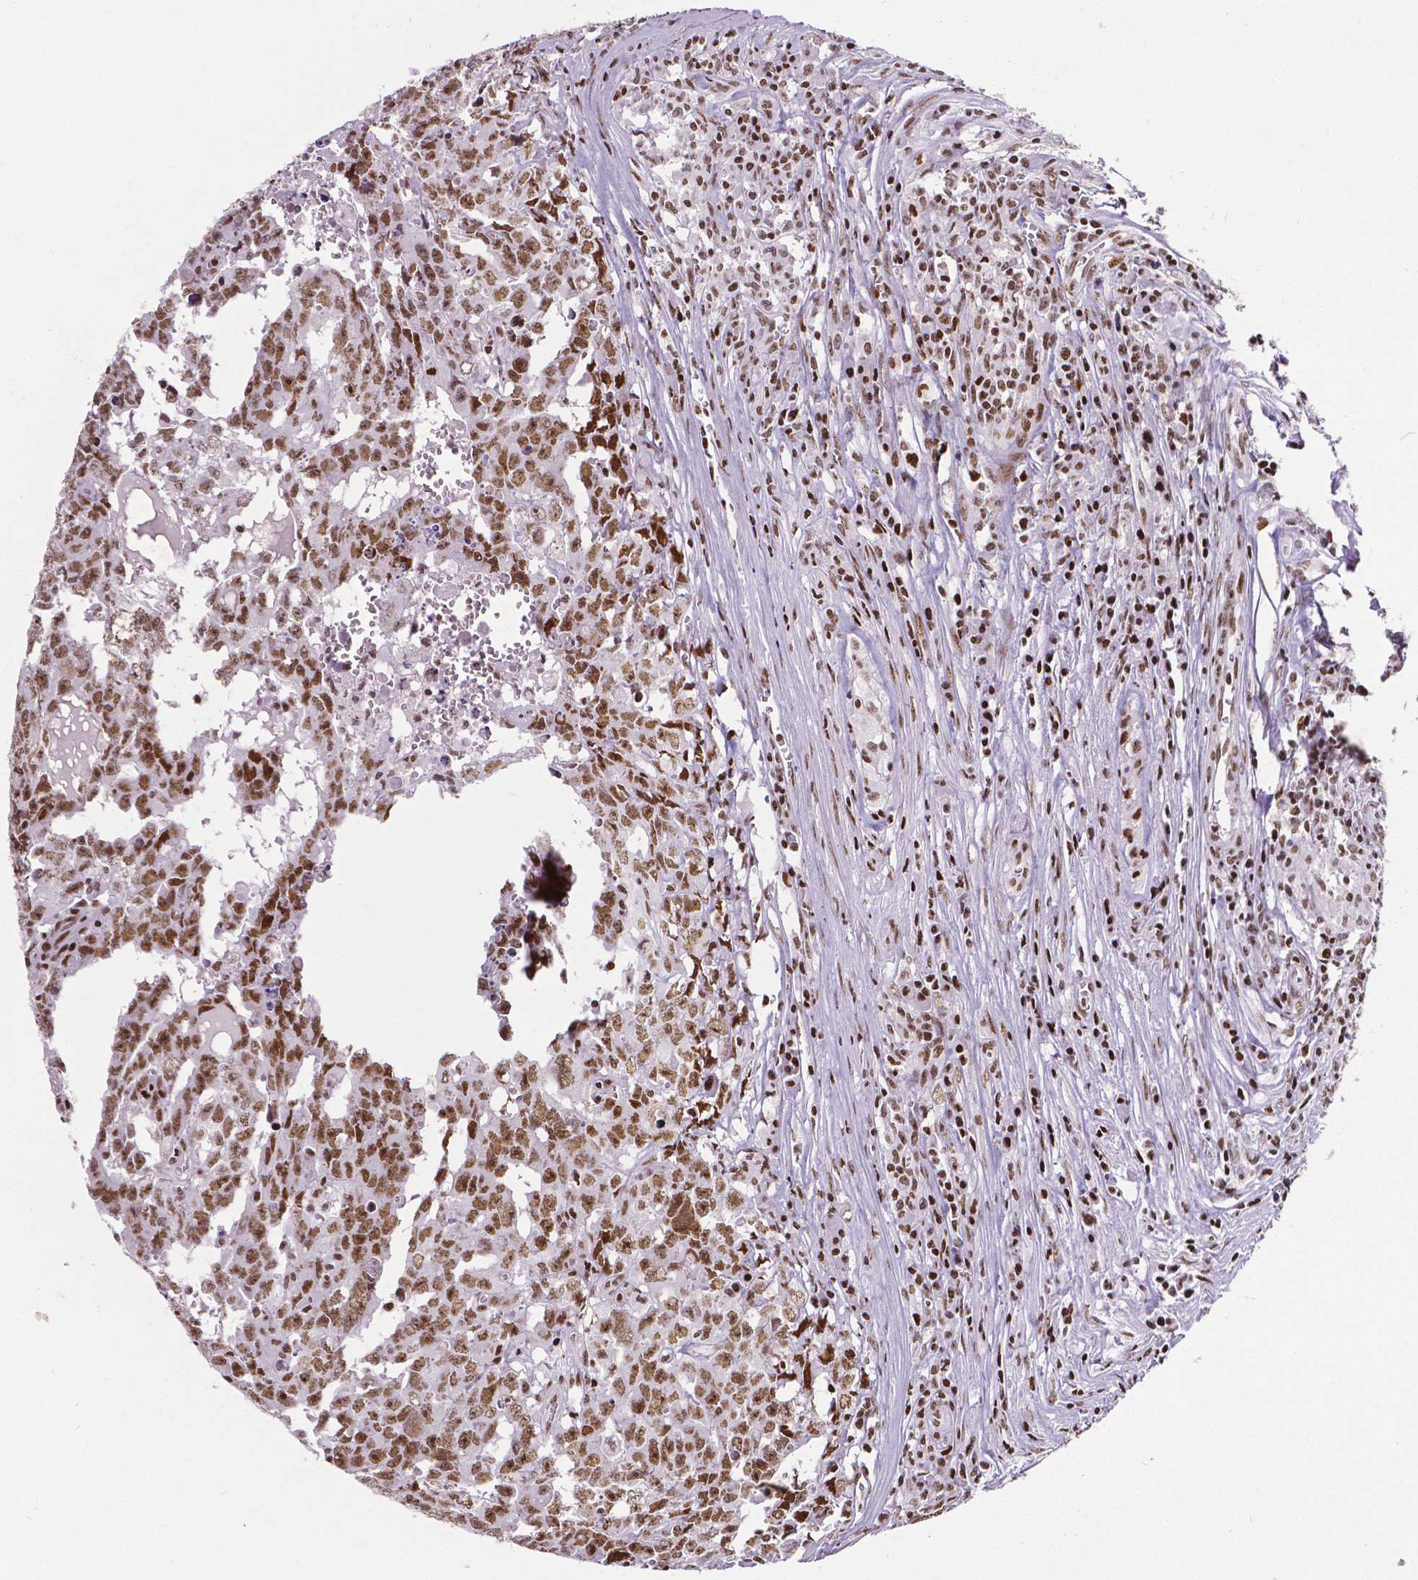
{"staining": {"intensity": "moderate", "quantity": ">75%", "location": "nuclear"}, "tissue": "testis cancer", "cell_type": "Tumor cells", "image_type": "cancer", "snomed": [{"axis": "morphology", "description": "Carcinoma, Embryonal, NOS"}, {"axis": "topography", "description": "Testis"}], "caption": "The photomicrograph demonstrates immunohistochemical staining of testis cancer. There is moderate nuclear staining is seen in approximately >75% of tumor cells. (DAB (3,3'-diaminobenzidine) = brown stain, brightfield microscopy at high magnification).", "gene": "CTCF", "patient": {"sex": "male", "age": 22}}